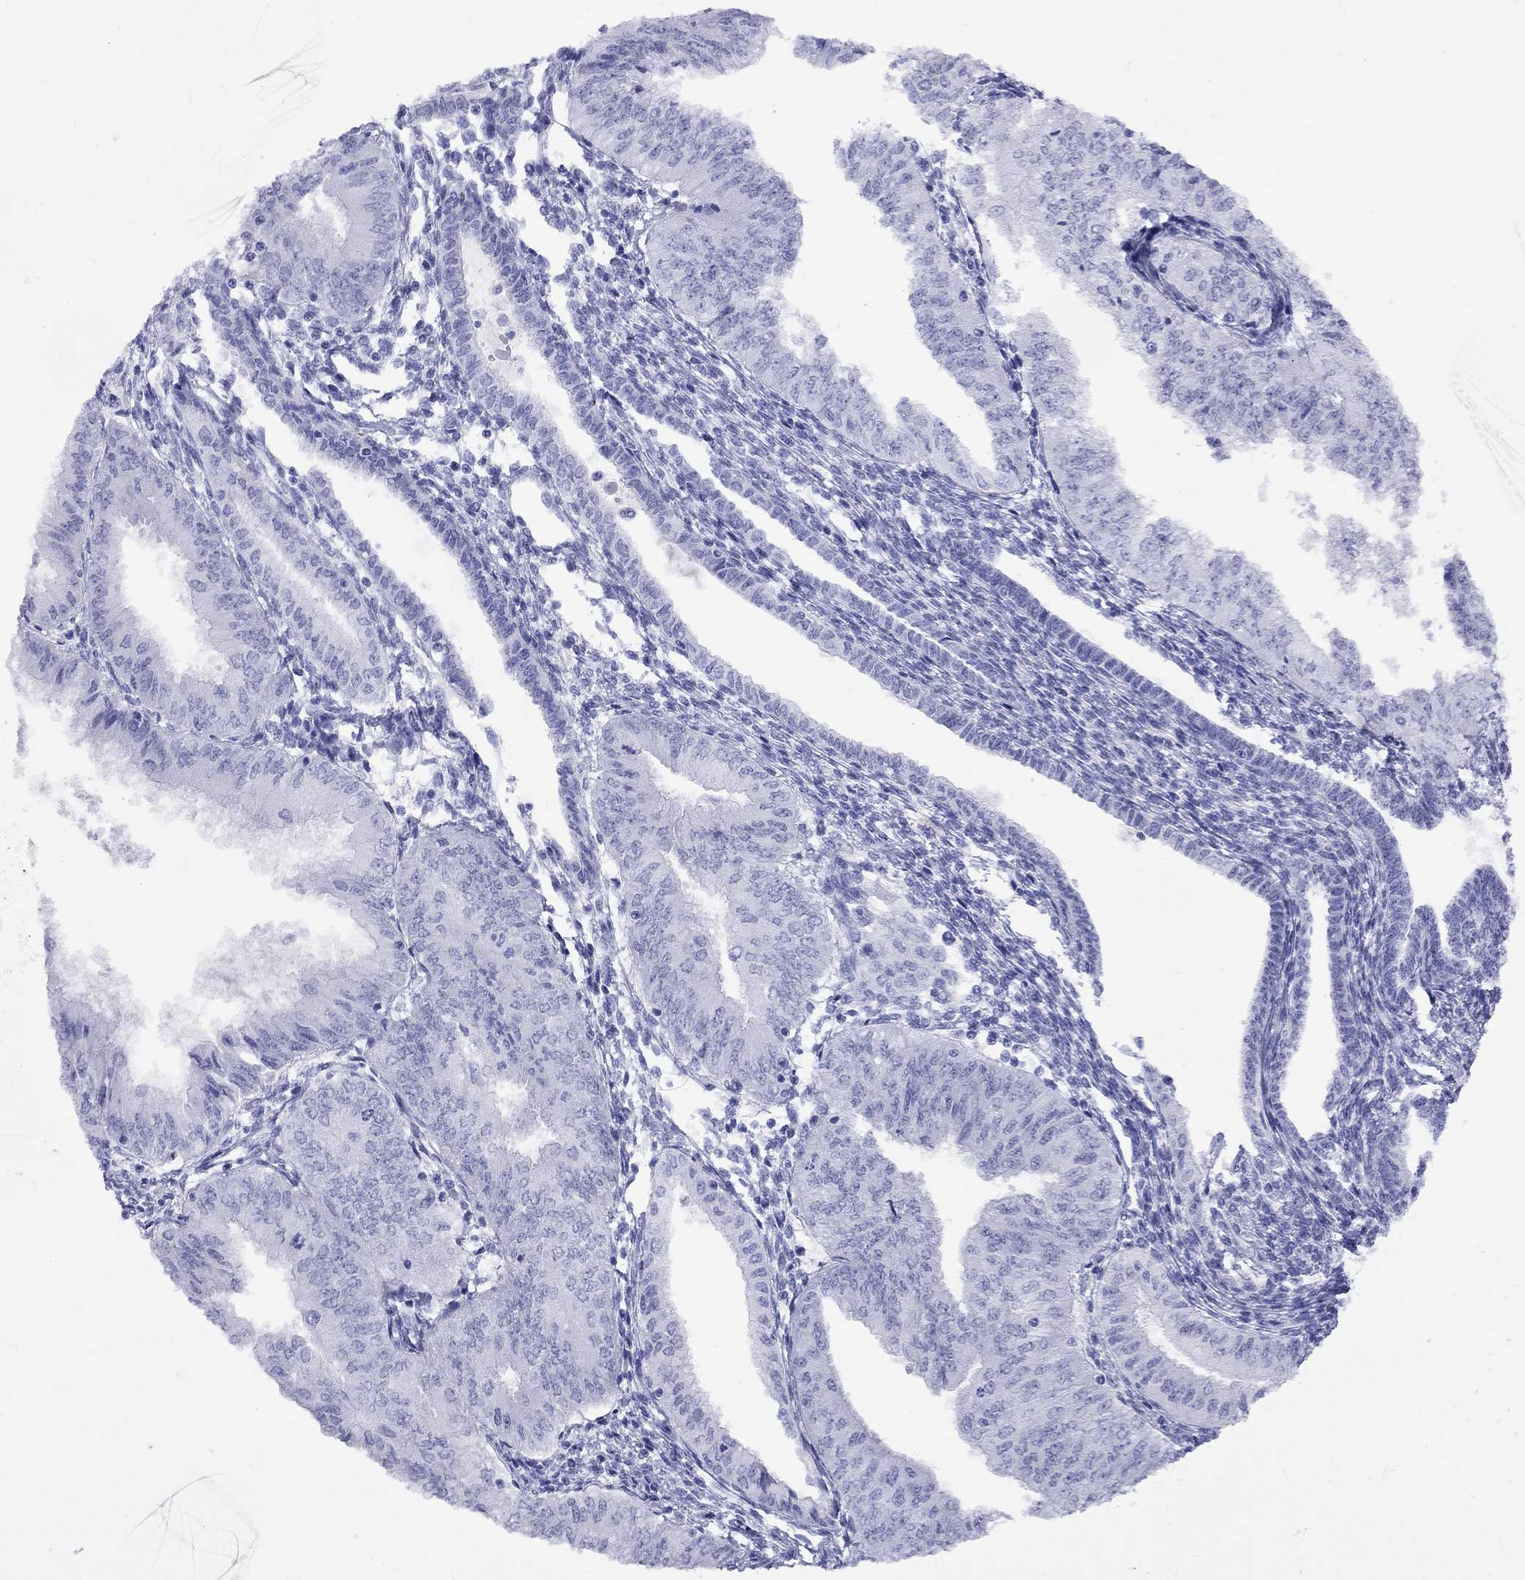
{"staining": {"intensity": "negative", "quantity": "none", "location": "none"}, "tissue": "endometrial cancer", "cell_type": "Tumor cells", "image_type": "cancer", "snomed": [{"axis": "morphology", "description": "Adenocarcinoma, NOS"}, {"axis": "topography", "description": "Endometrium"}], "caption": "Immunohistochemical staining of endometrial adenocarcinoma displays no significant staining in tumor cells. Brightfield microscopy of immunohistochemistry (IHC) stained with DAB (3,3'-diaminobenzidine) (brown) and hematoxylin (blue), captured at high magnification.", "gene": "GRIA2", "patient": {"sex": "female", "age": 53}}